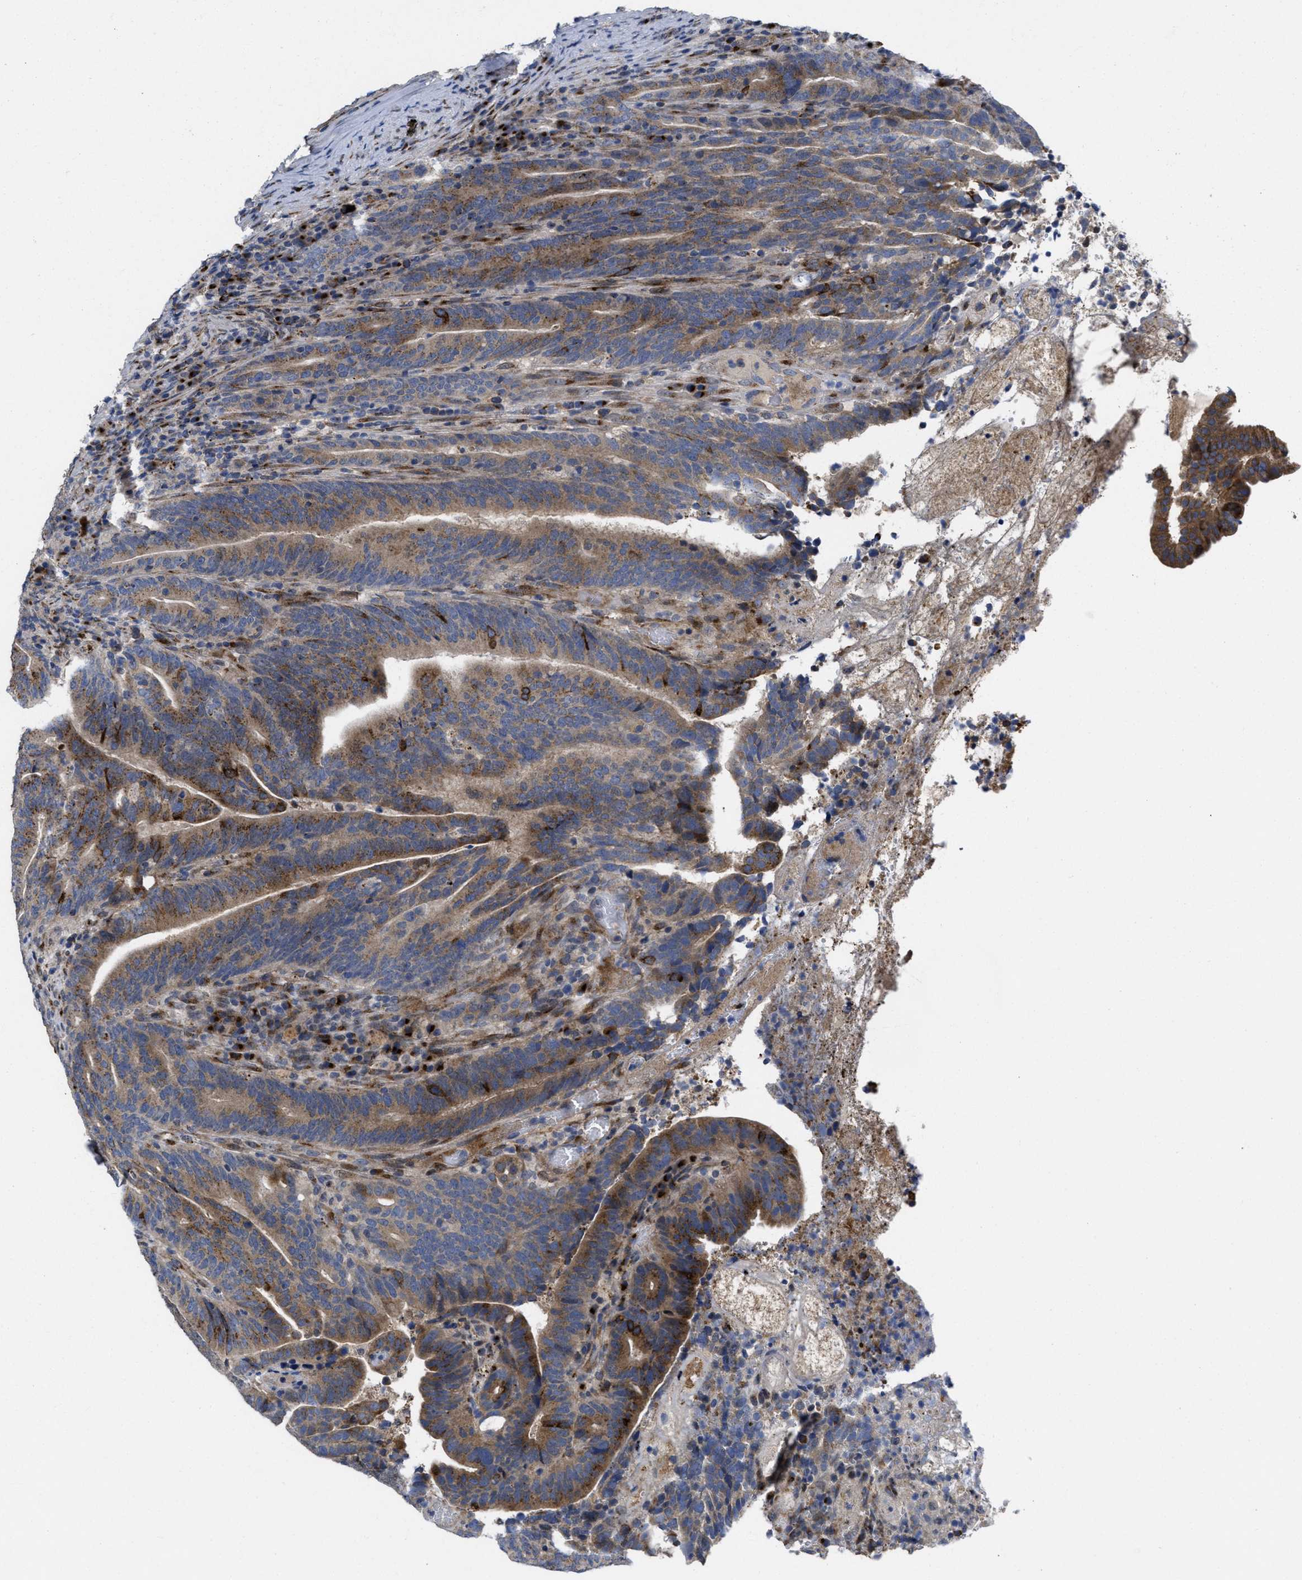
{"staining": {"intensity": "moderate", "quantity": ">75%", "location": "cytoplasmic/membranous"}, "tissue": "colorectal cancer", "cell_type": "Tumor cells", "image_type": "cancer", "snomed": [{"axis": "morphology", "description": "Adenocarcinoma, NOS"}, {"axis": "topography", "description": "Colon"}], "caption": "Immunohistochemistry histopathology image of human colorectal cancer (adenocarcinoma) stained for a protein (brown), which exhibits medium levels of moderate cytoplasmic/membranous positivity in approximately >75% of tumor cells.", "gene": "ZNF70", "patient": {"sex": "female", "age": 66}}